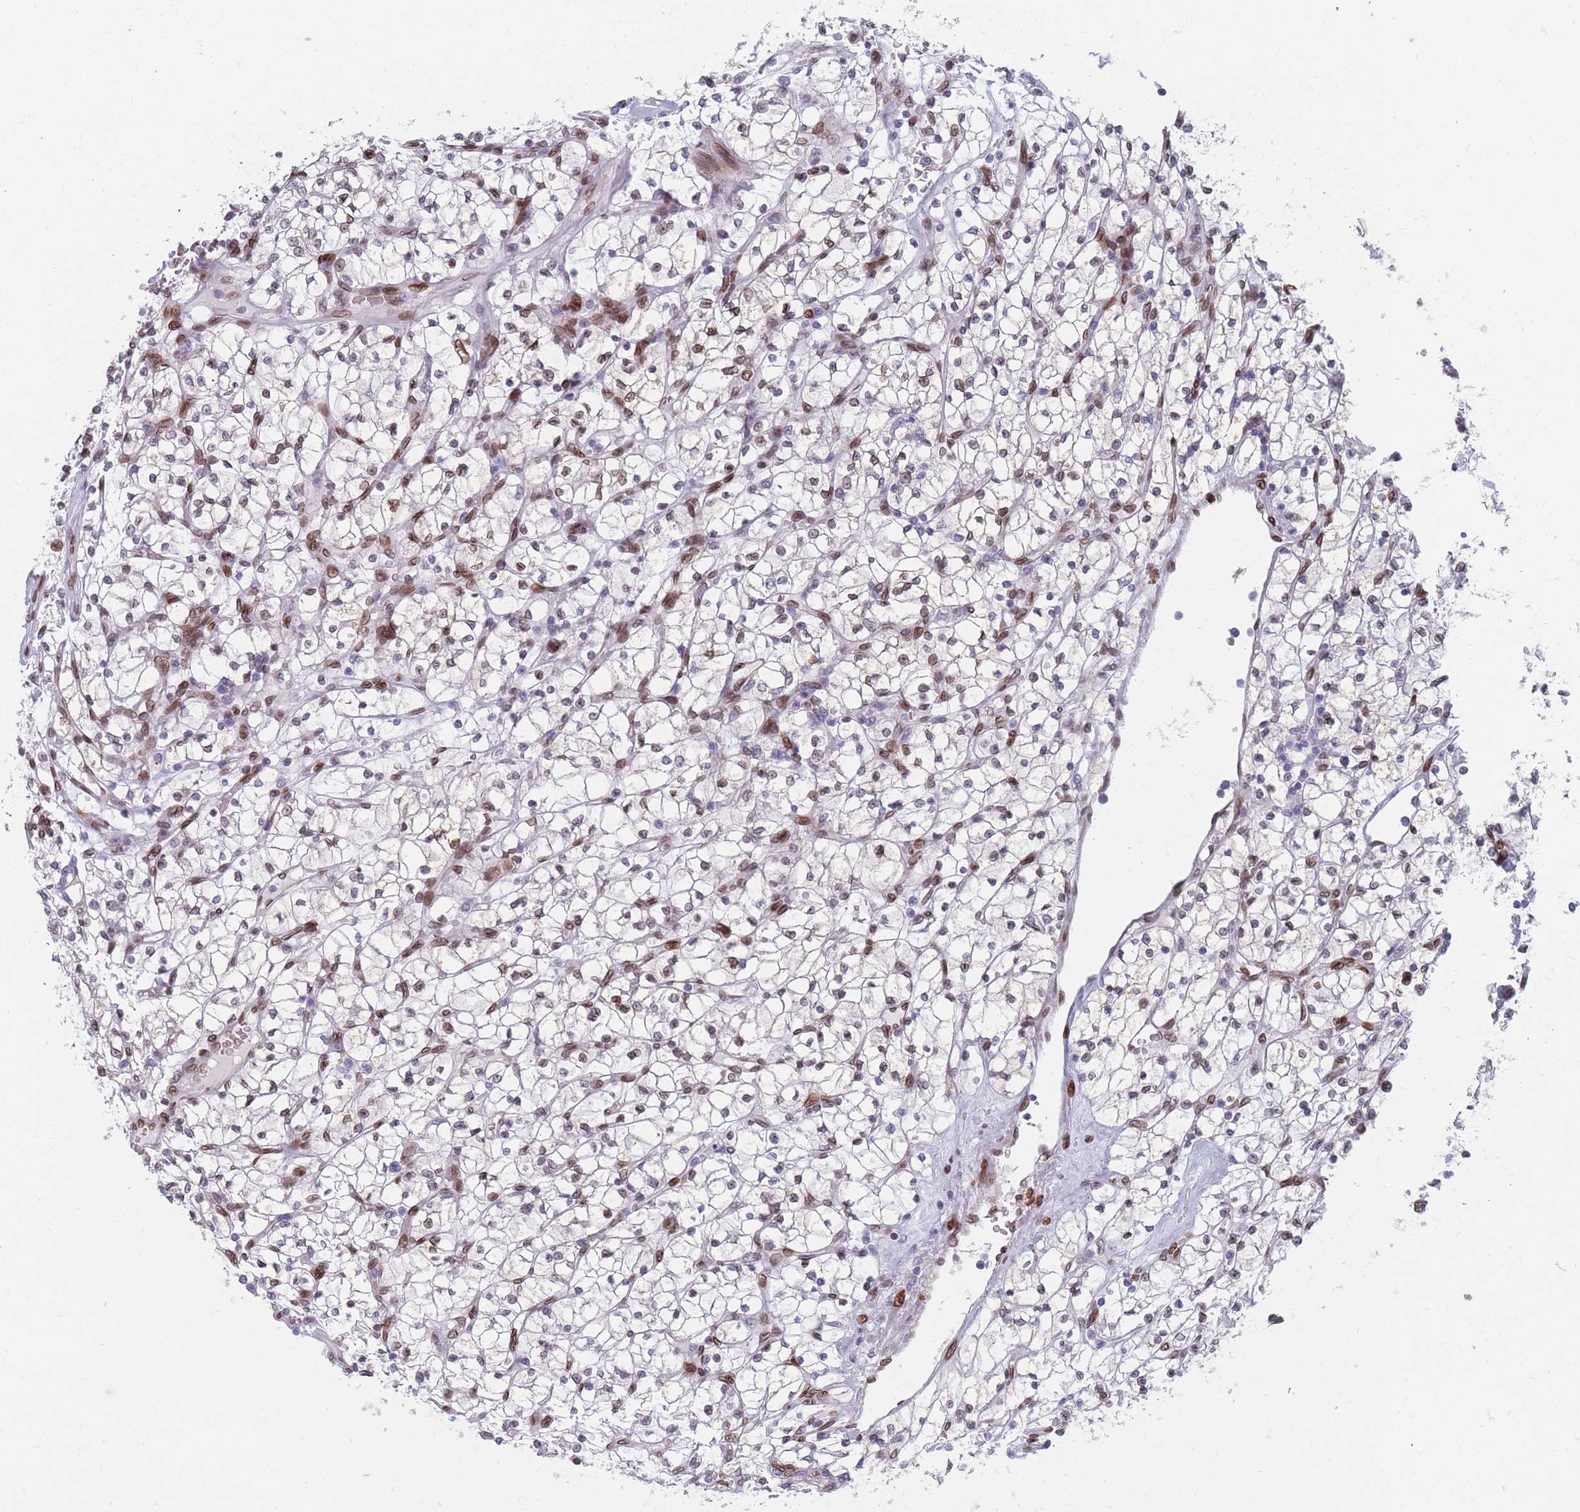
{"staining": {"intensity": "moderate", "quantity": "<25%", "location": "cytoplasmic/membranous,nuclear"}, "tissue": "renal cancer", "cell_type": "Tumor cells", "image_type": "cancer", "snomed": [{"axis": "morphology", "description": "Adenocarcinoma, NOS"}, {"axis": "topography", "description": "Kidney"}], "caption": "Renal cancer (adenocarcinoma) stained for a protein displays moderate cytoplasmic/membranous and nuclear positivity in tumor cells. (brown staining indicates protein expression, while blue staining denotes nuclei).", "gene": "ZBTB1", "patient": {"sex": "female", "age": 64}}